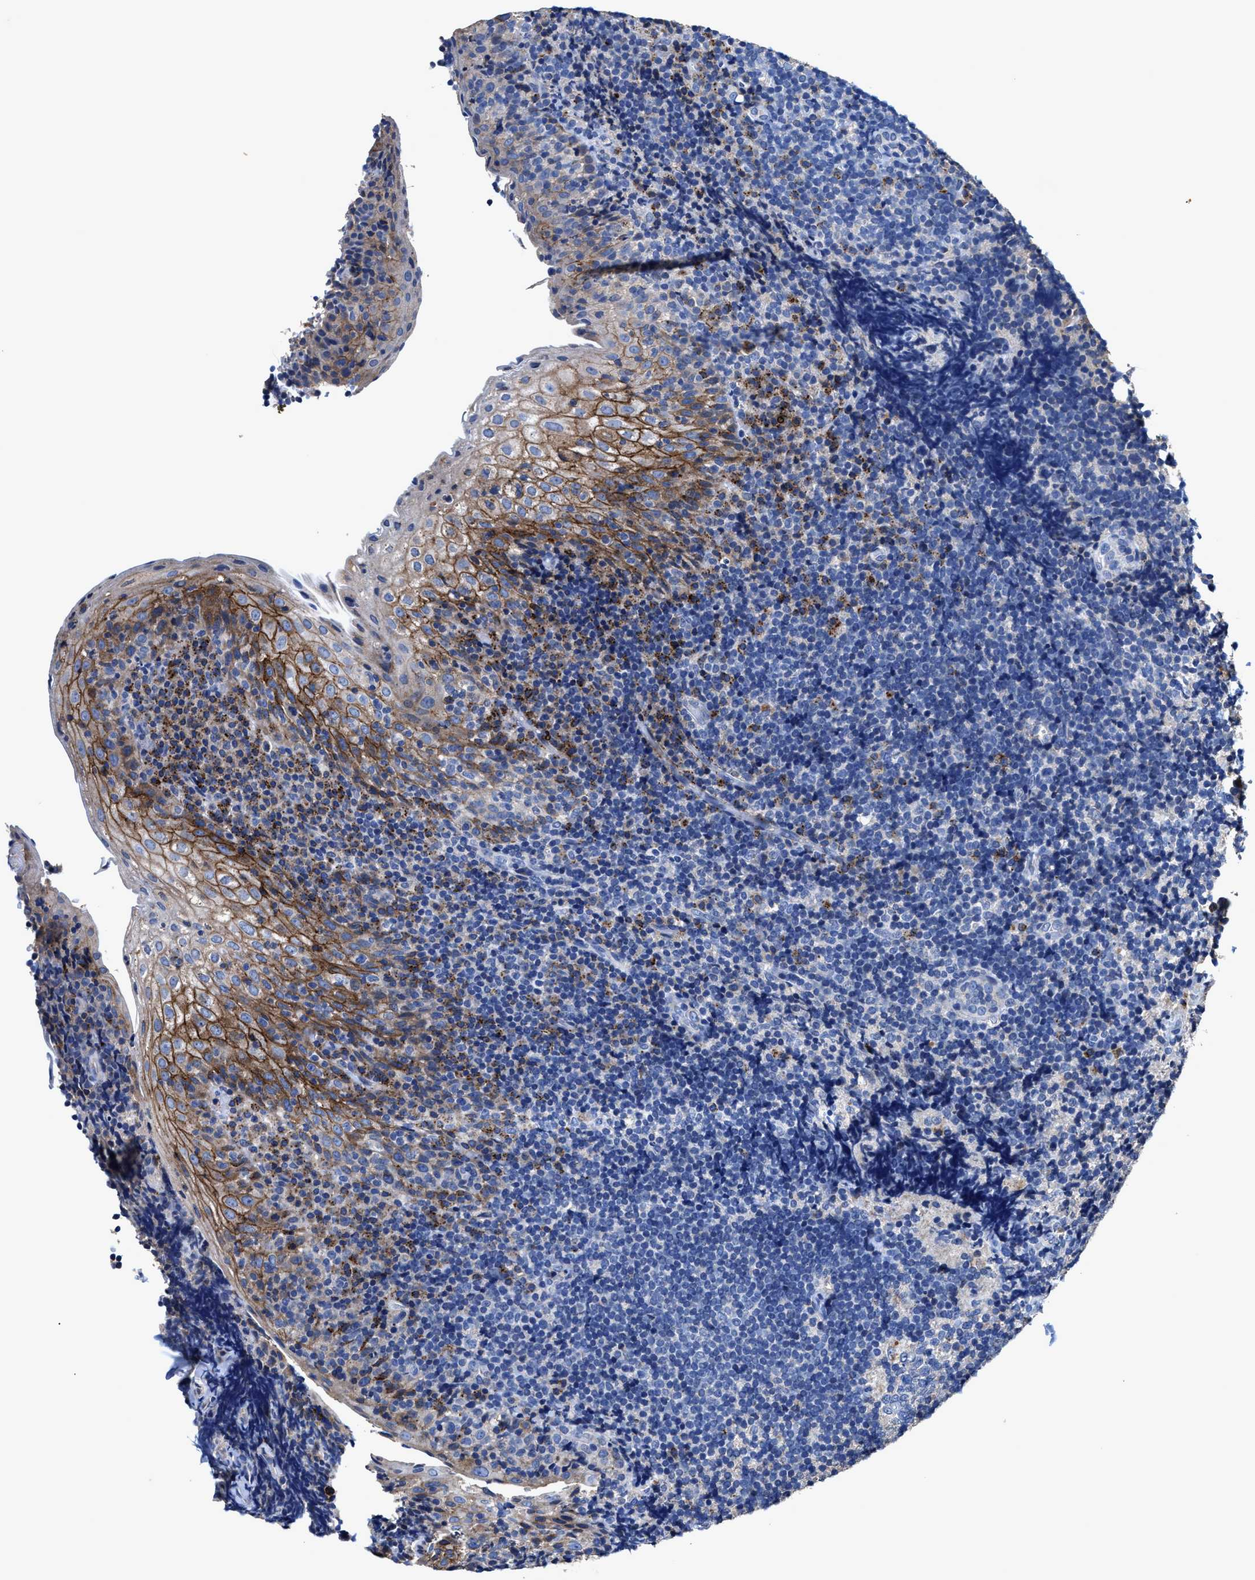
{"staining": {"intensity": "negative", "quantity": "none", "location": "none"}, "tissue": "tonsil", "cell_type": "Germinal center cells", "image_type": "normal", "snomed": [{"axis": "morphology", "description": "Normal tissue, NOS"}, {"axis": "topography", "description": "Tonsil"}], "caption": "Immunohistochemistry of normal tonsil exhibits no expression in germinal center cells.", "gene": "UBR4", "patient": {"sex": "male", "age": 37}}